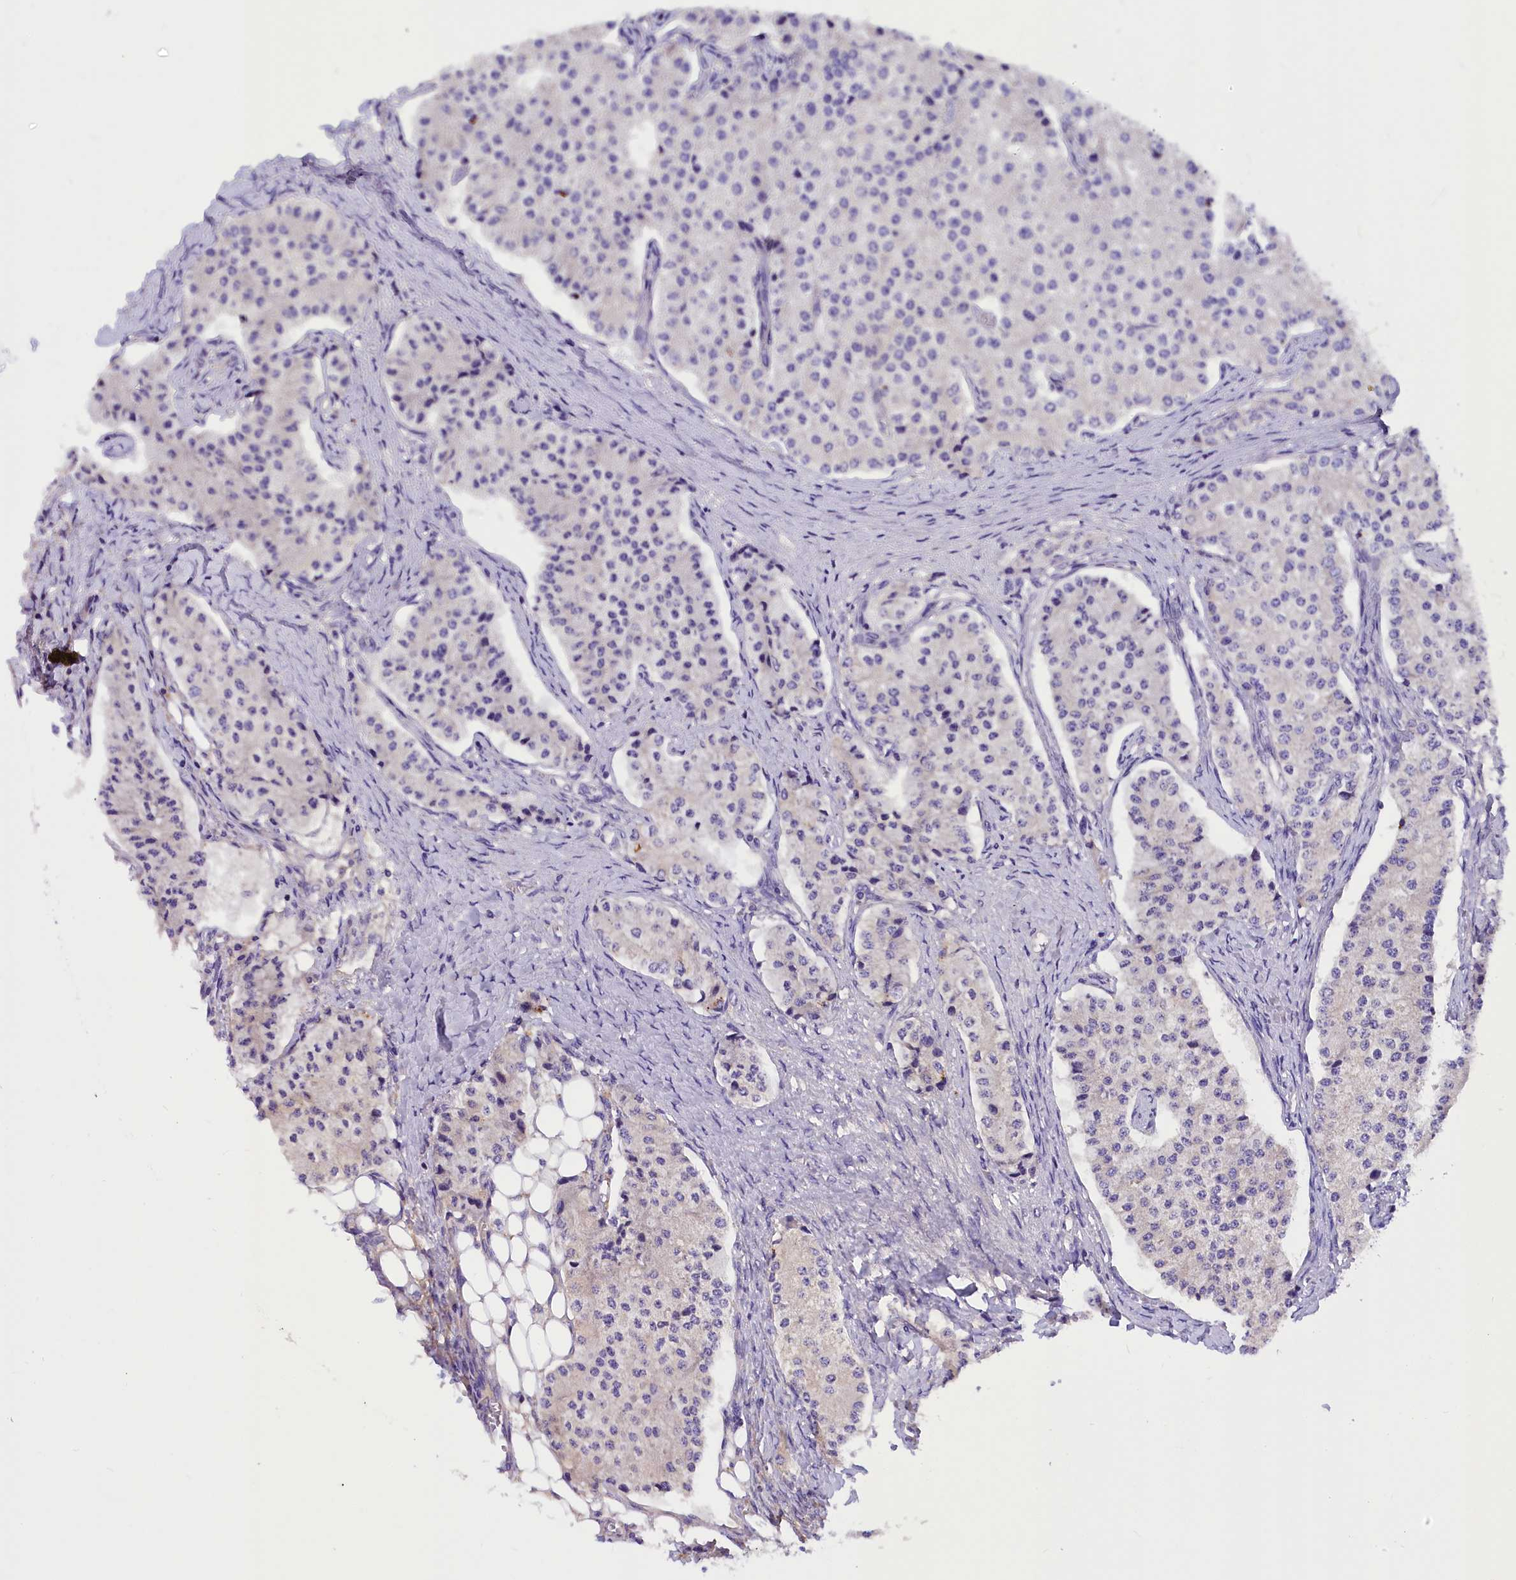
{"staining": {"intensity": "negative", "quantity": "none", "location": "none"}, "tissue": "carcinoid", "cell_type": "Tumor cells", "image_type": "cancer", "snomed": [{"axis": "morphology", "description": "Carcinoid, malignant, NOS"}, {"axis": "topography", "description": "Colon"}], "caption": "Human carcinoid (malignant) stained for a protein using IHC demonstrates no expression in tumor cells.", "gene": "AP3B2", "patient": {"sex": "female", "age": 52}}